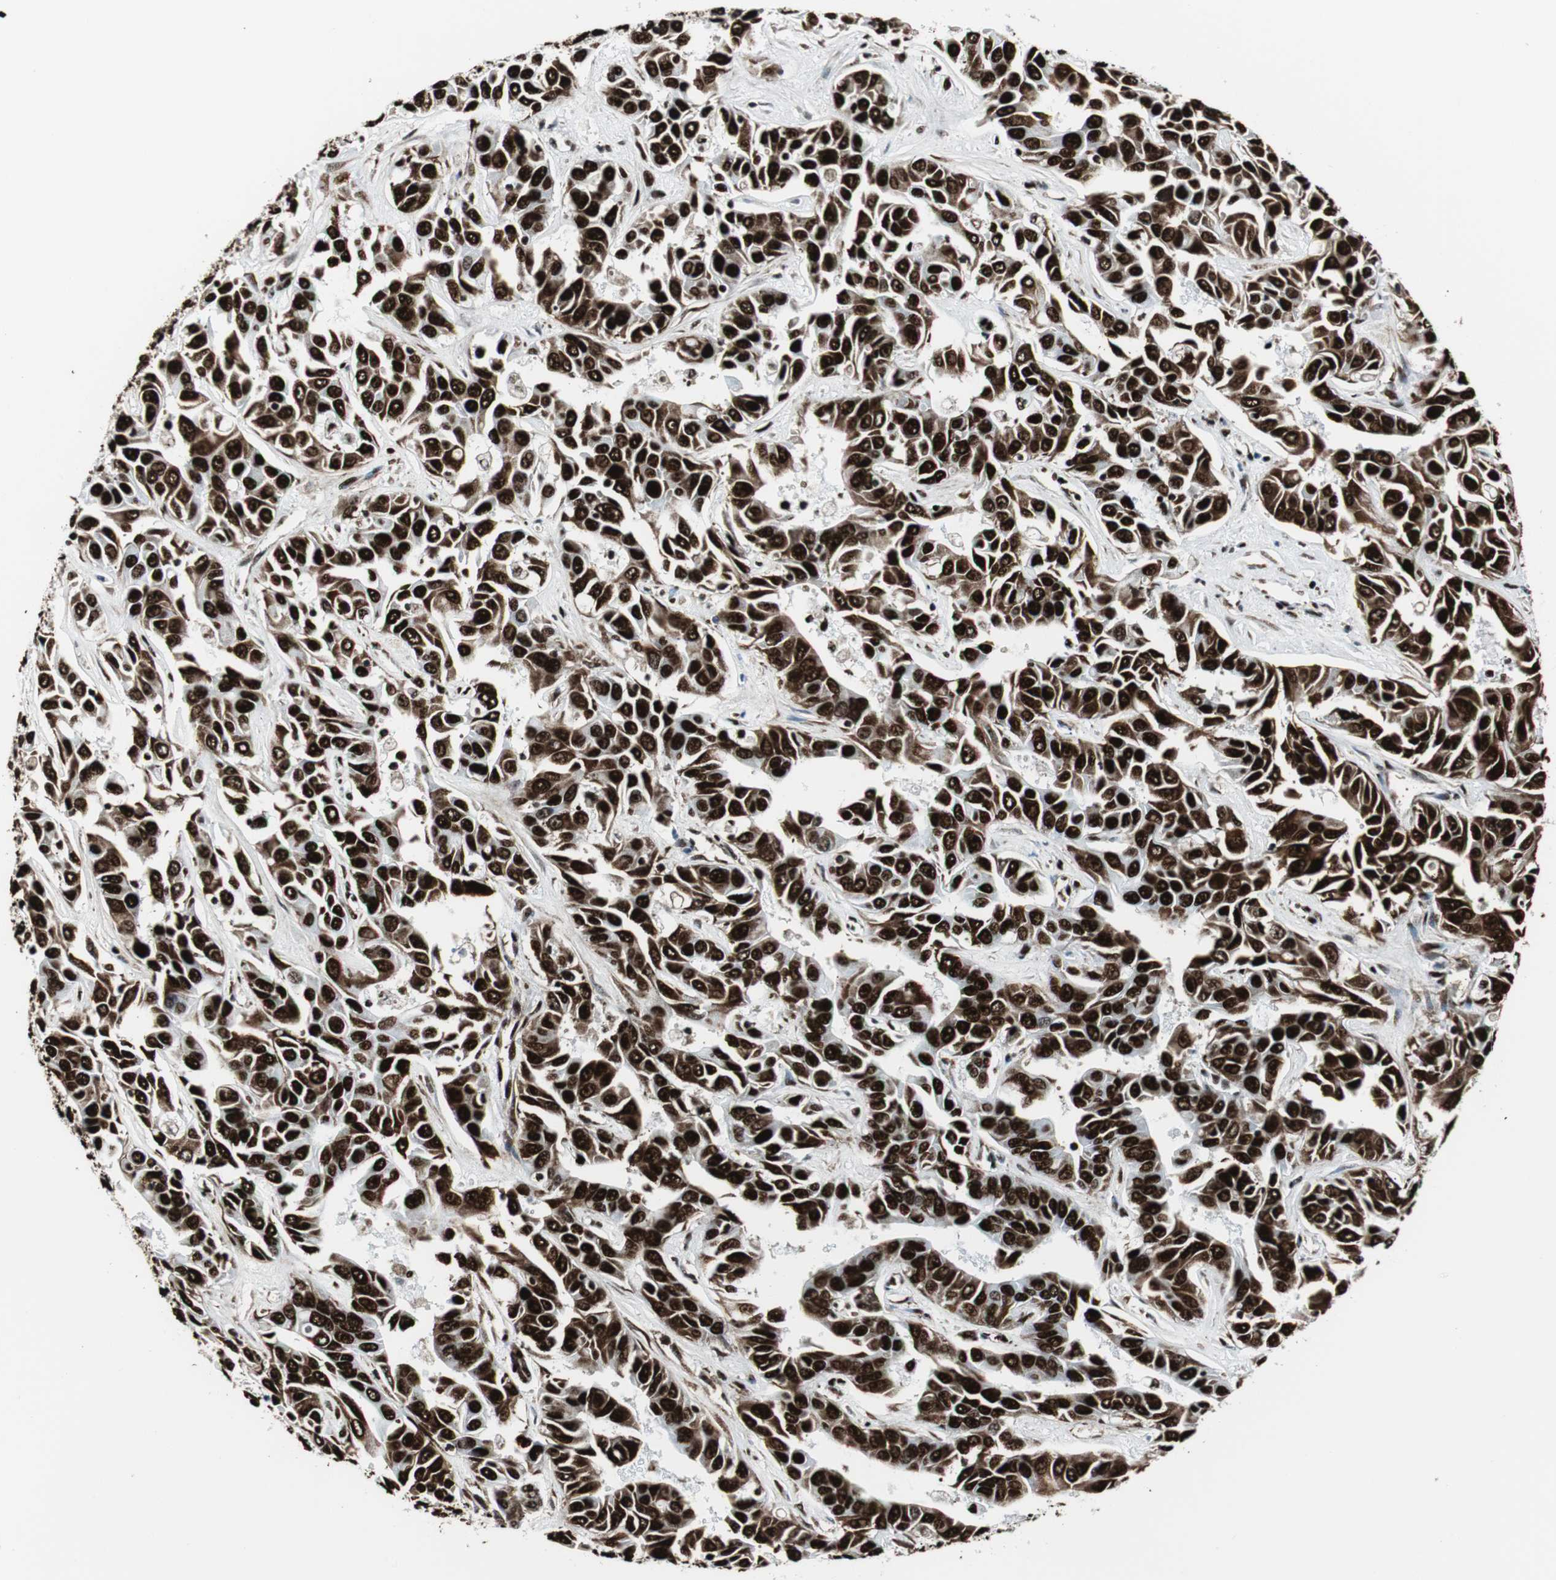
{"staining": {"intensity": "strong", "quantity": ">75%", "location": "cytoplasmic/membranous,nuclear"}, "tissue": "liver cancer", "cell_type": "Tumor cells", "image_type": "cancer", "snomed": [{"axis": "morphology", "description": "Cholangiocarcinoma"}, {"axis": "topography", "description": "Liver"}], "caption": "Immunohistochemical staining of liver cancer (cholangiocarcinoma) shows strong cytoplasmic/membranous and nuclear protein expression in approximately >75% of tumor cells. (Brightfield microscopy of DAB IHC at high magnification).", "gene": "NCL", "patient": {"sex": "female", "age": 52}}